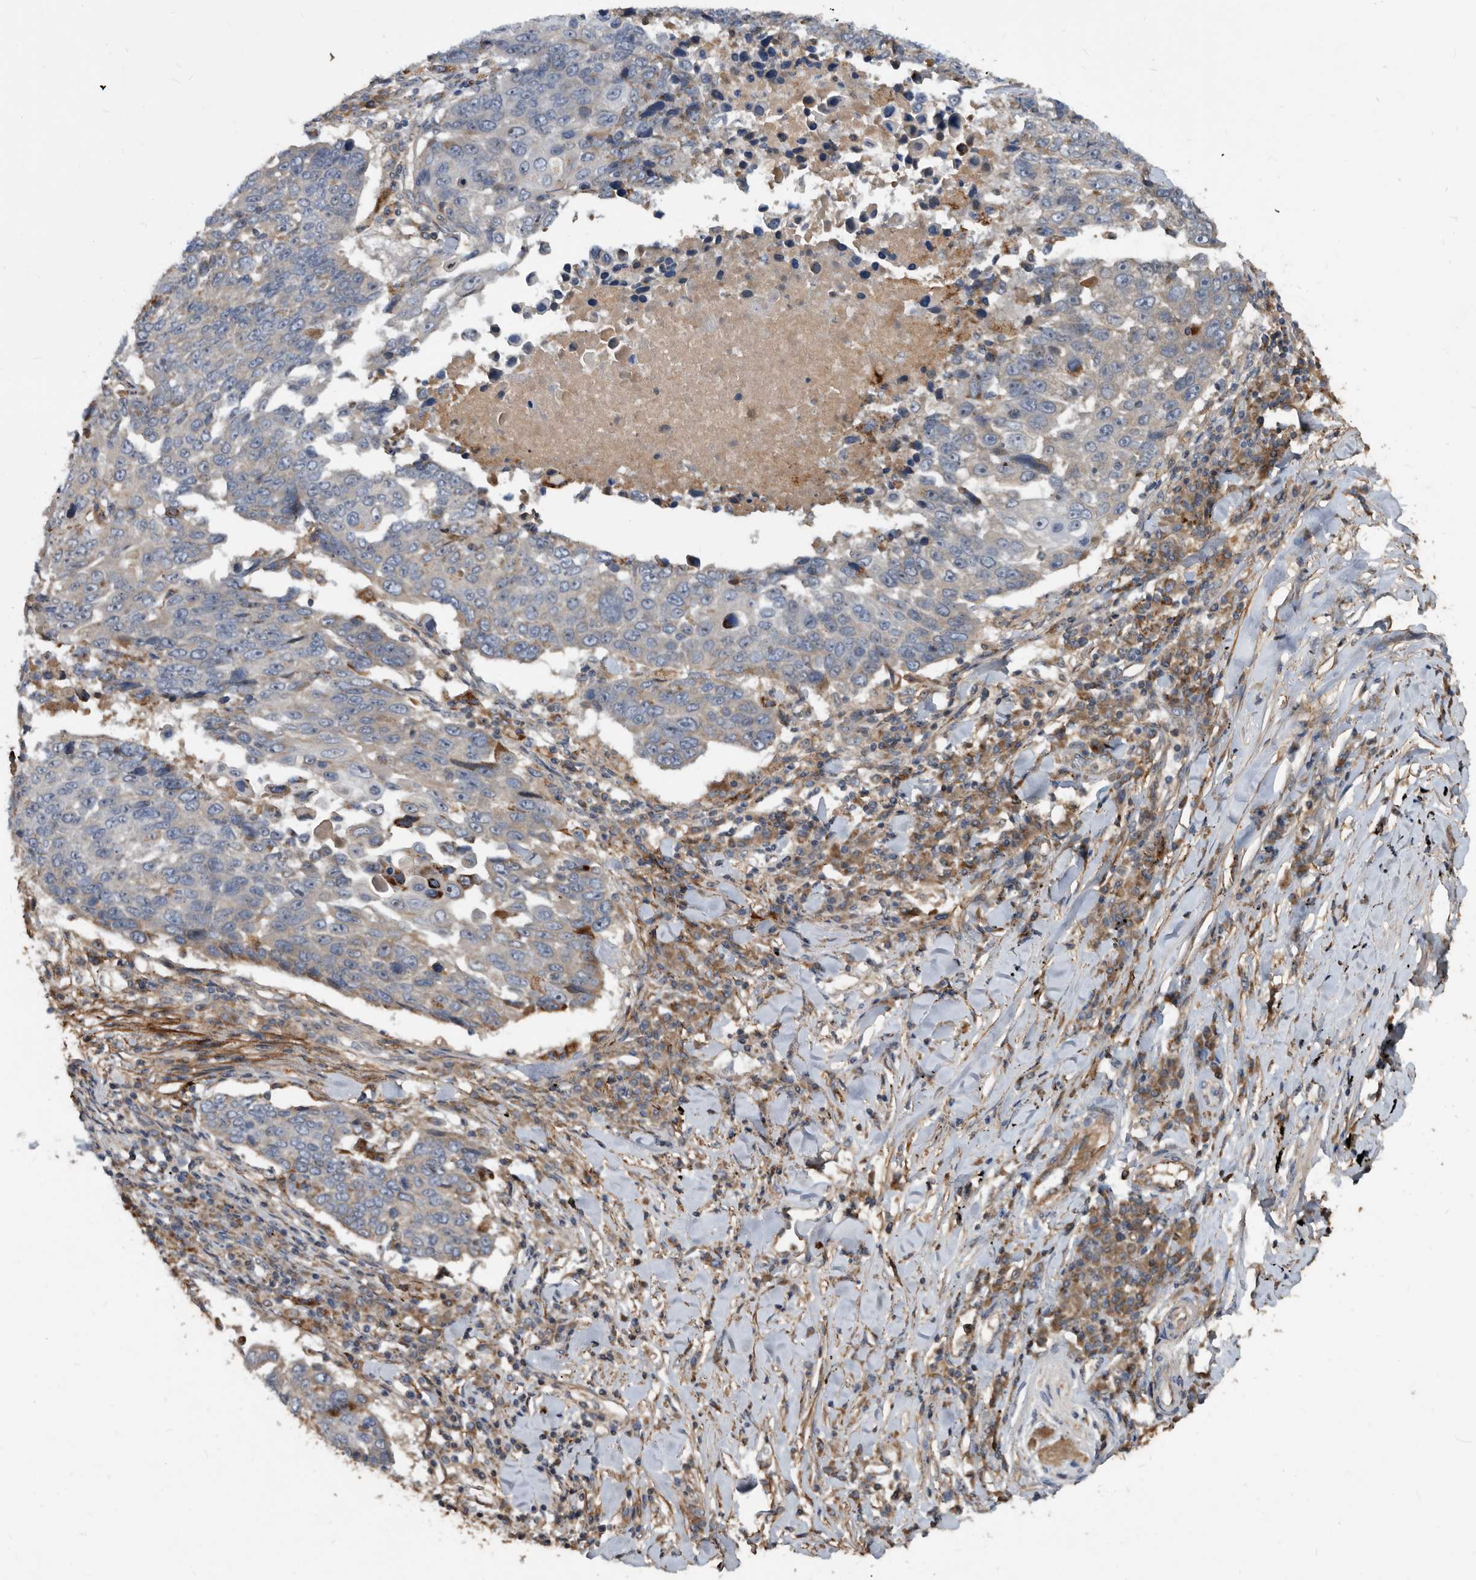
{"staining": {"intensity": "negative", "quantity": "none", "location": "none"}, "tissue": "lung cancer", "cell_type": "Tumor cells", "image_type": "cancer", "snomed": [{"axis": "morphology", "description": "Squamous cell carcinoma, NOS"}, {"axis": "topography", "description": "Lung"}], "caption": "The image exhibits no significant positivity in tumor cells of lung squamous cell carcinoma. The staining is performed using DAB brown chromogen with nuclei counter-stained in using hematoxylin.", "gene": "PI15", "patient": {"sex": "male", "age": 66}}